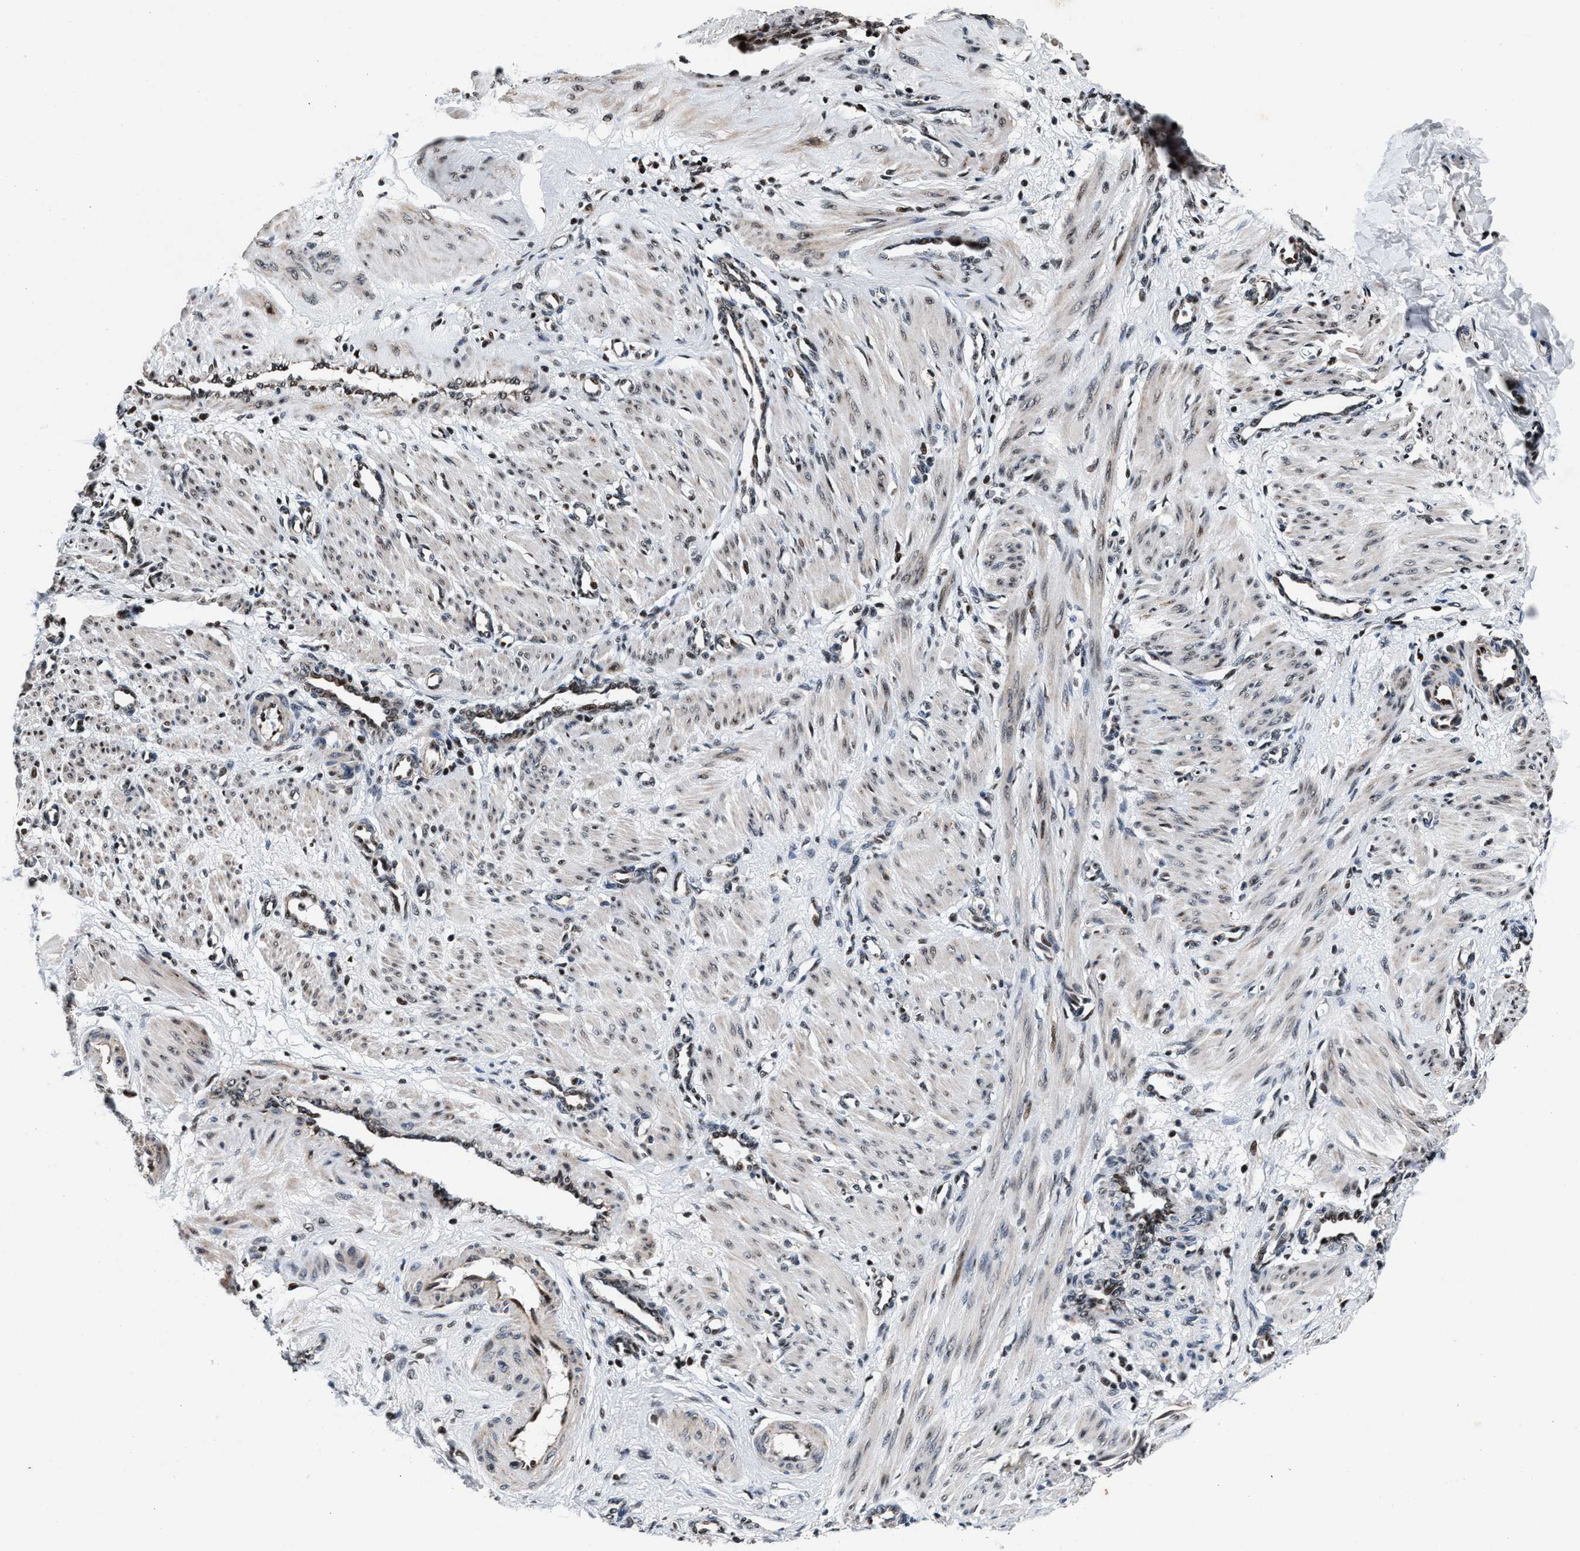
{"staining": {"intensity": "weak", "quantity": "25%-75%", "location": "nuclear"}, "tissue": "smooth muscle", "cell_type": "Smooth muscle cells", "image_type": "normal", "snomed": [{"axis": "morphology", "description": "Normal tissue, NOS"}, {"axis": "topography", "description": "Endometrium"}], "caption": "Protein analysis of benign smooth muscle exhibits weak nuclear expression in about 25%-75% of smooth muscle cells. (IHC, brightfield microscopy, high magnification).", "gene": "PRRC2B", "patient": {"sex": "female", "age": 33}}